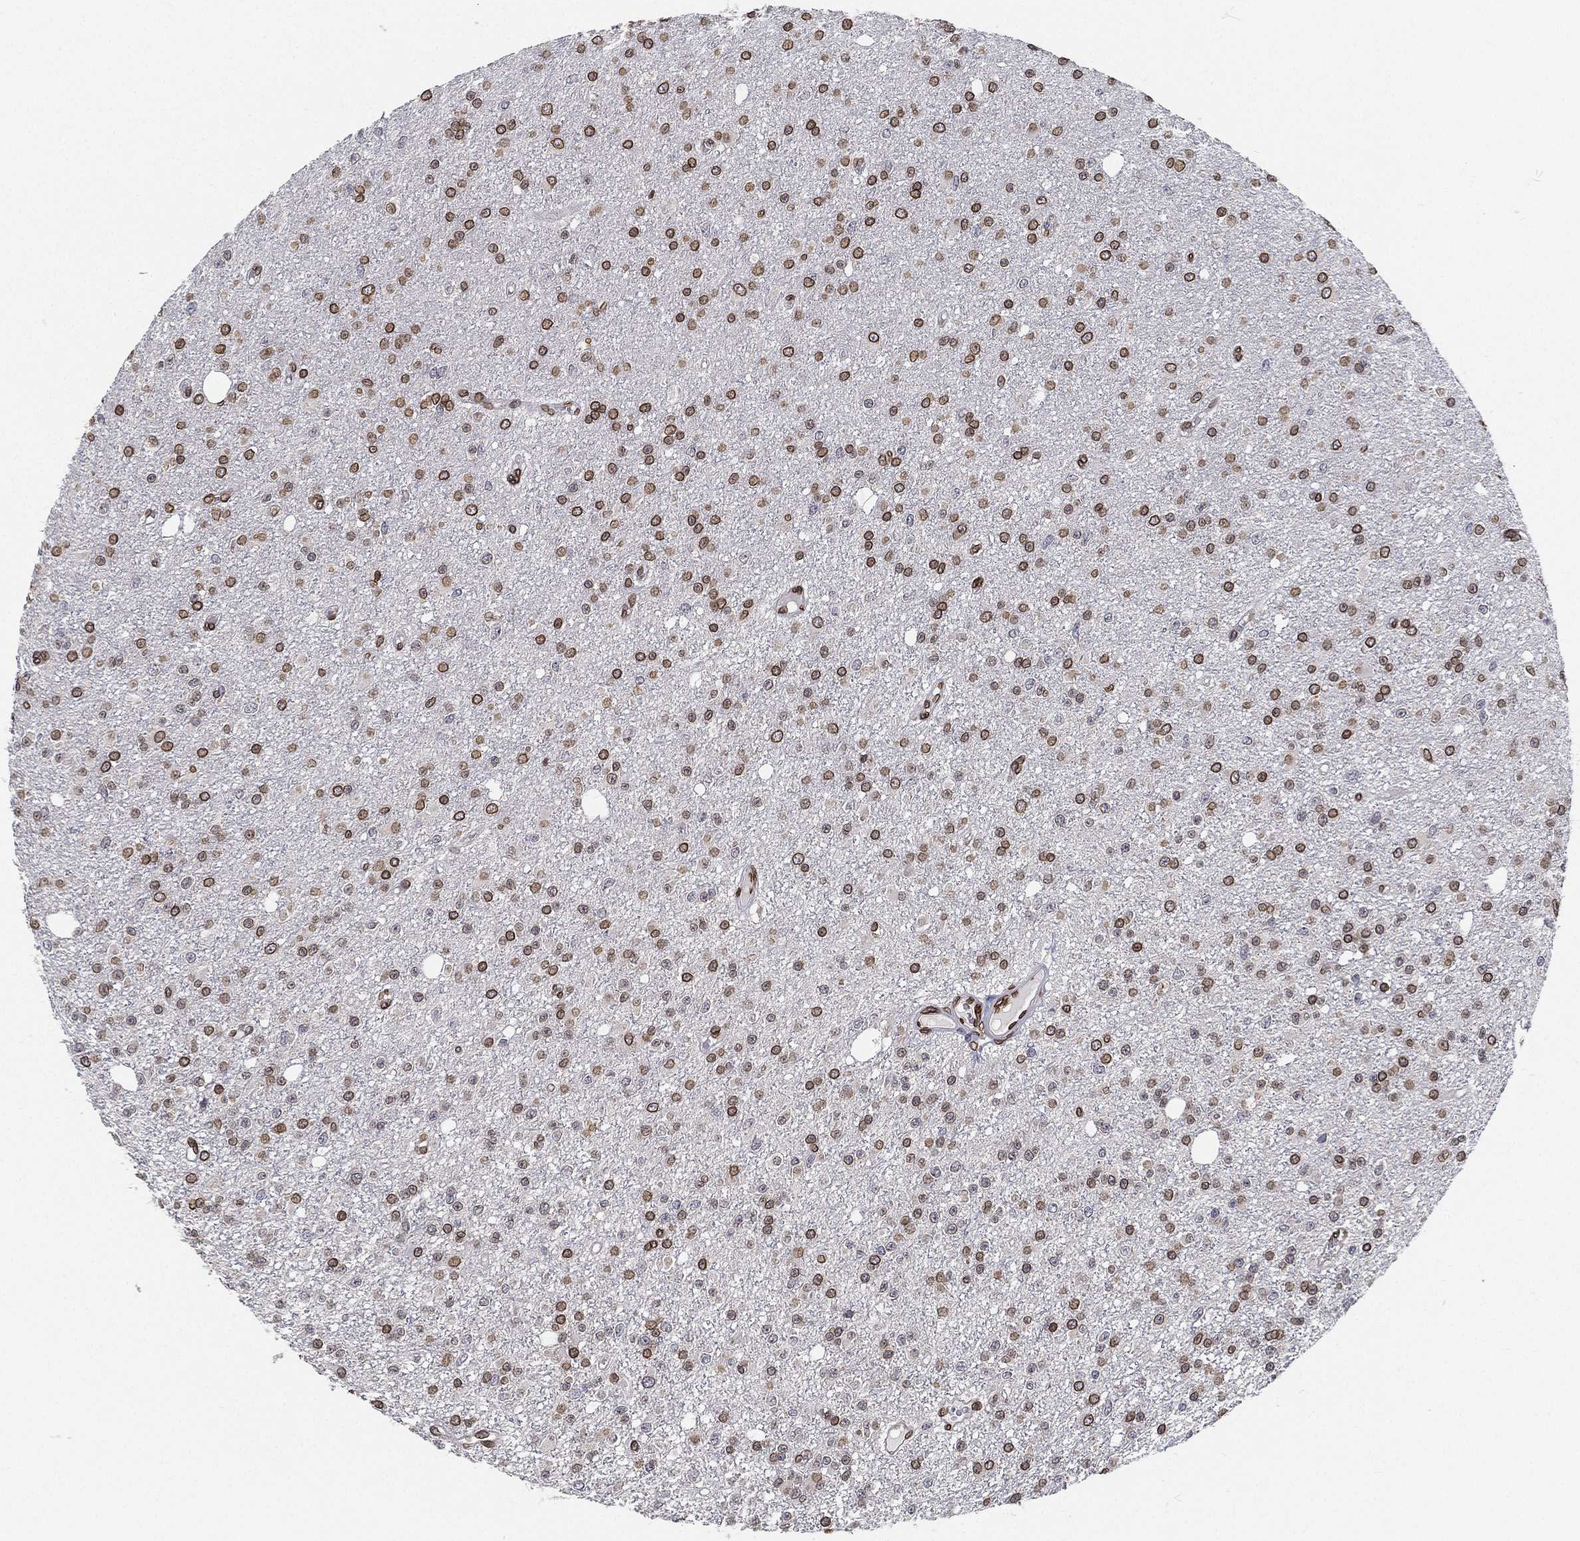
{"staining": {"intensity": "strong", "quantity": "25%-75%", "location": "cytoplasmic/membranous,nuclear"}, "tissue": "glioma", "cell_type": "Tumor cells", "image_type": "cancer", "snomed": [{"axis": "morphology", "description": "Glioma, malignant, Low grade"}, {"axis": "topography", "description": "Brain"}], "caption": "The immunohistochemical stain shows strong cytoplasmic/membranous and nuclear positivity in tumor cells of glioma tissue.", "gene": "PALB2", "patient": {"sex": "female", "age": 45}}